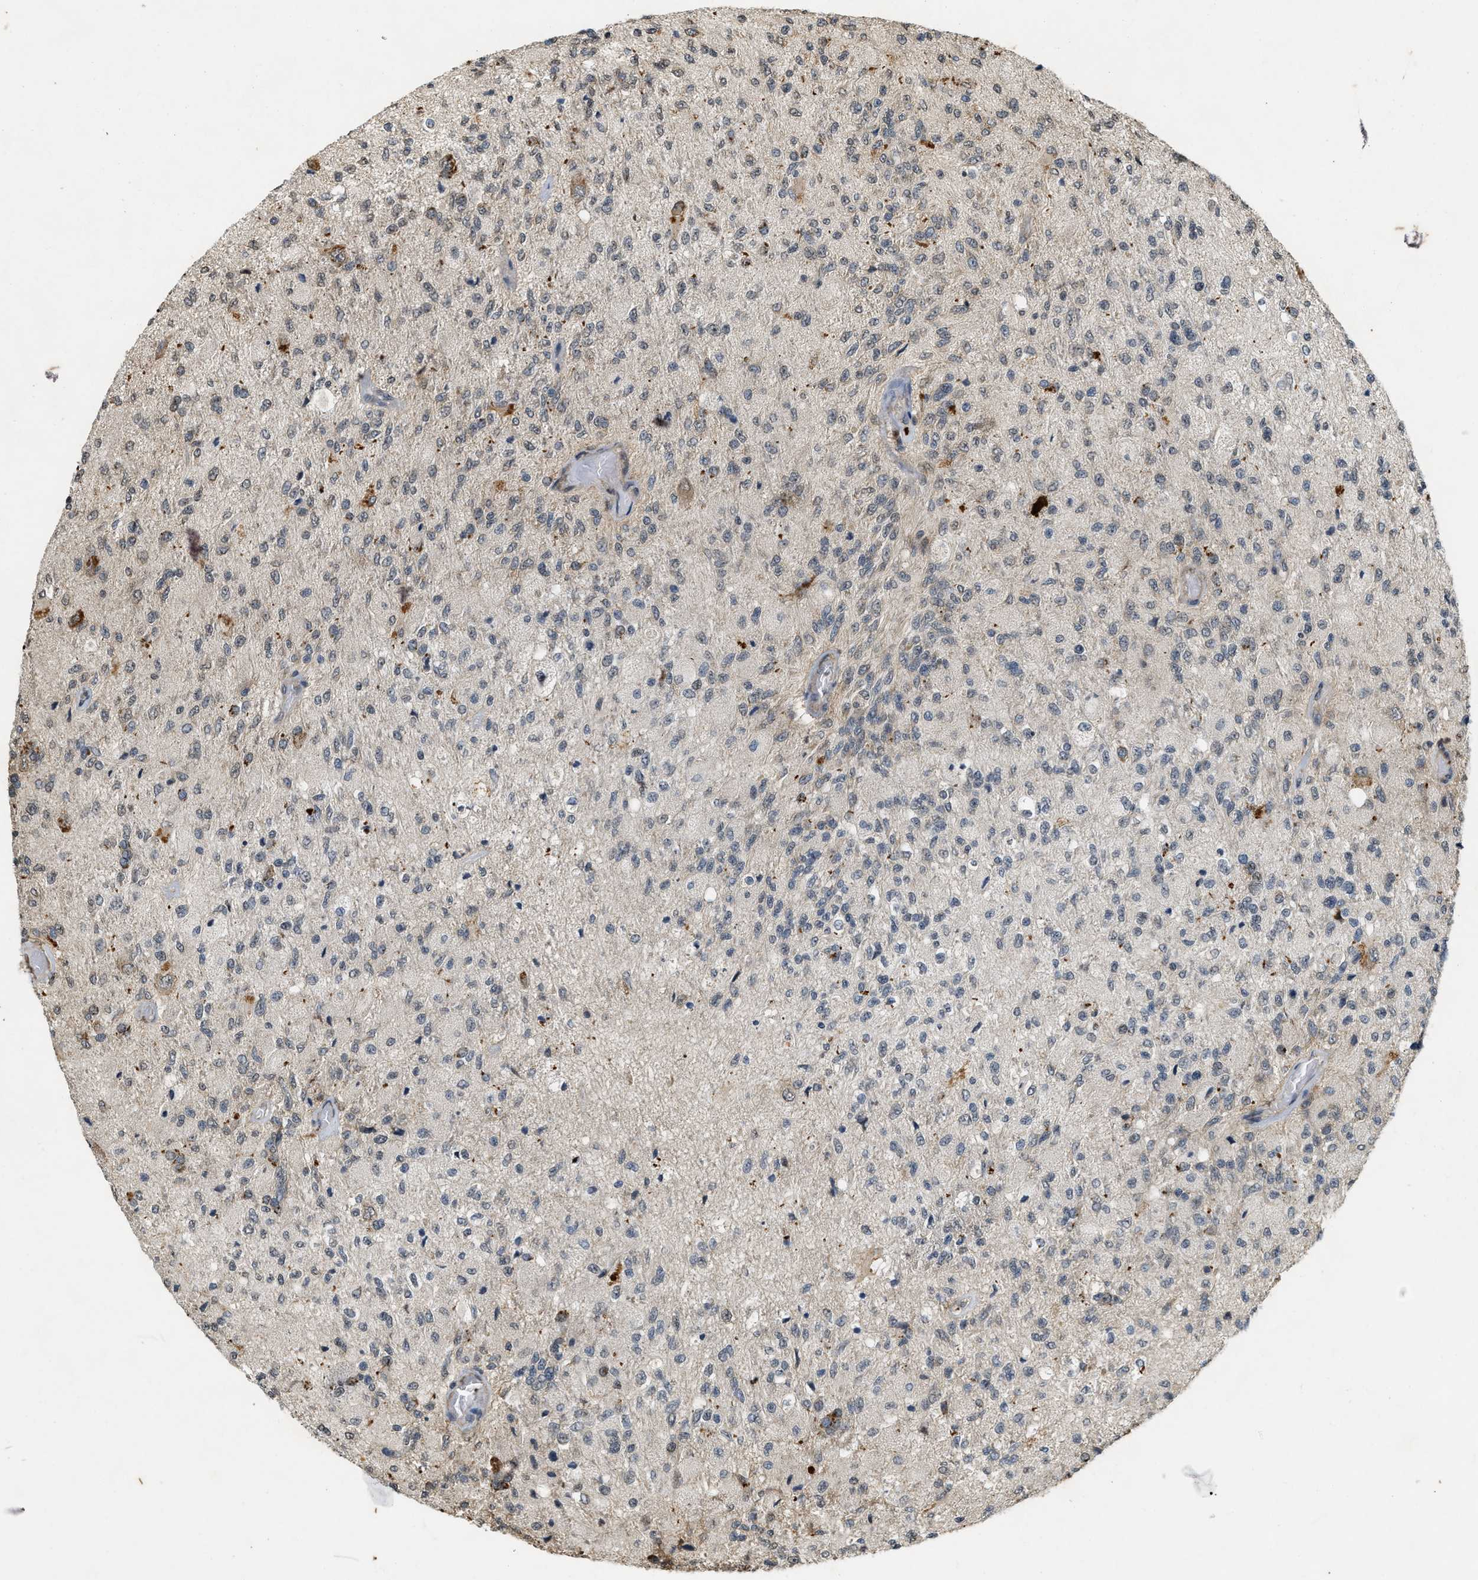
{"staining": {"intensity": "weak", "quantity": "<25%", "location": "cytoplasmic/membranous"}, "tissue": "glioma", "cell_type": "Tumor cells", "image_type": "cancer", "snomed": [{"axis": "morphology", "description": "Normal tissue, NOS"}, {"axis": "morphology", "description": "Glioma, malignant, High grade"}, {"axis": "topography", "description": "Cerebral cortex"}], "caption": "High magnification brightfield microscopy of glioma stained with DAB (brown) and counterstained with hematoxylin (blue): tumor cells show no significant positivity. (DAB immunohistochemistry (IHC) with hematoxylin counter stain).", "gene": "KIF21A", "patient": {"sex": "male", "age": 77}}